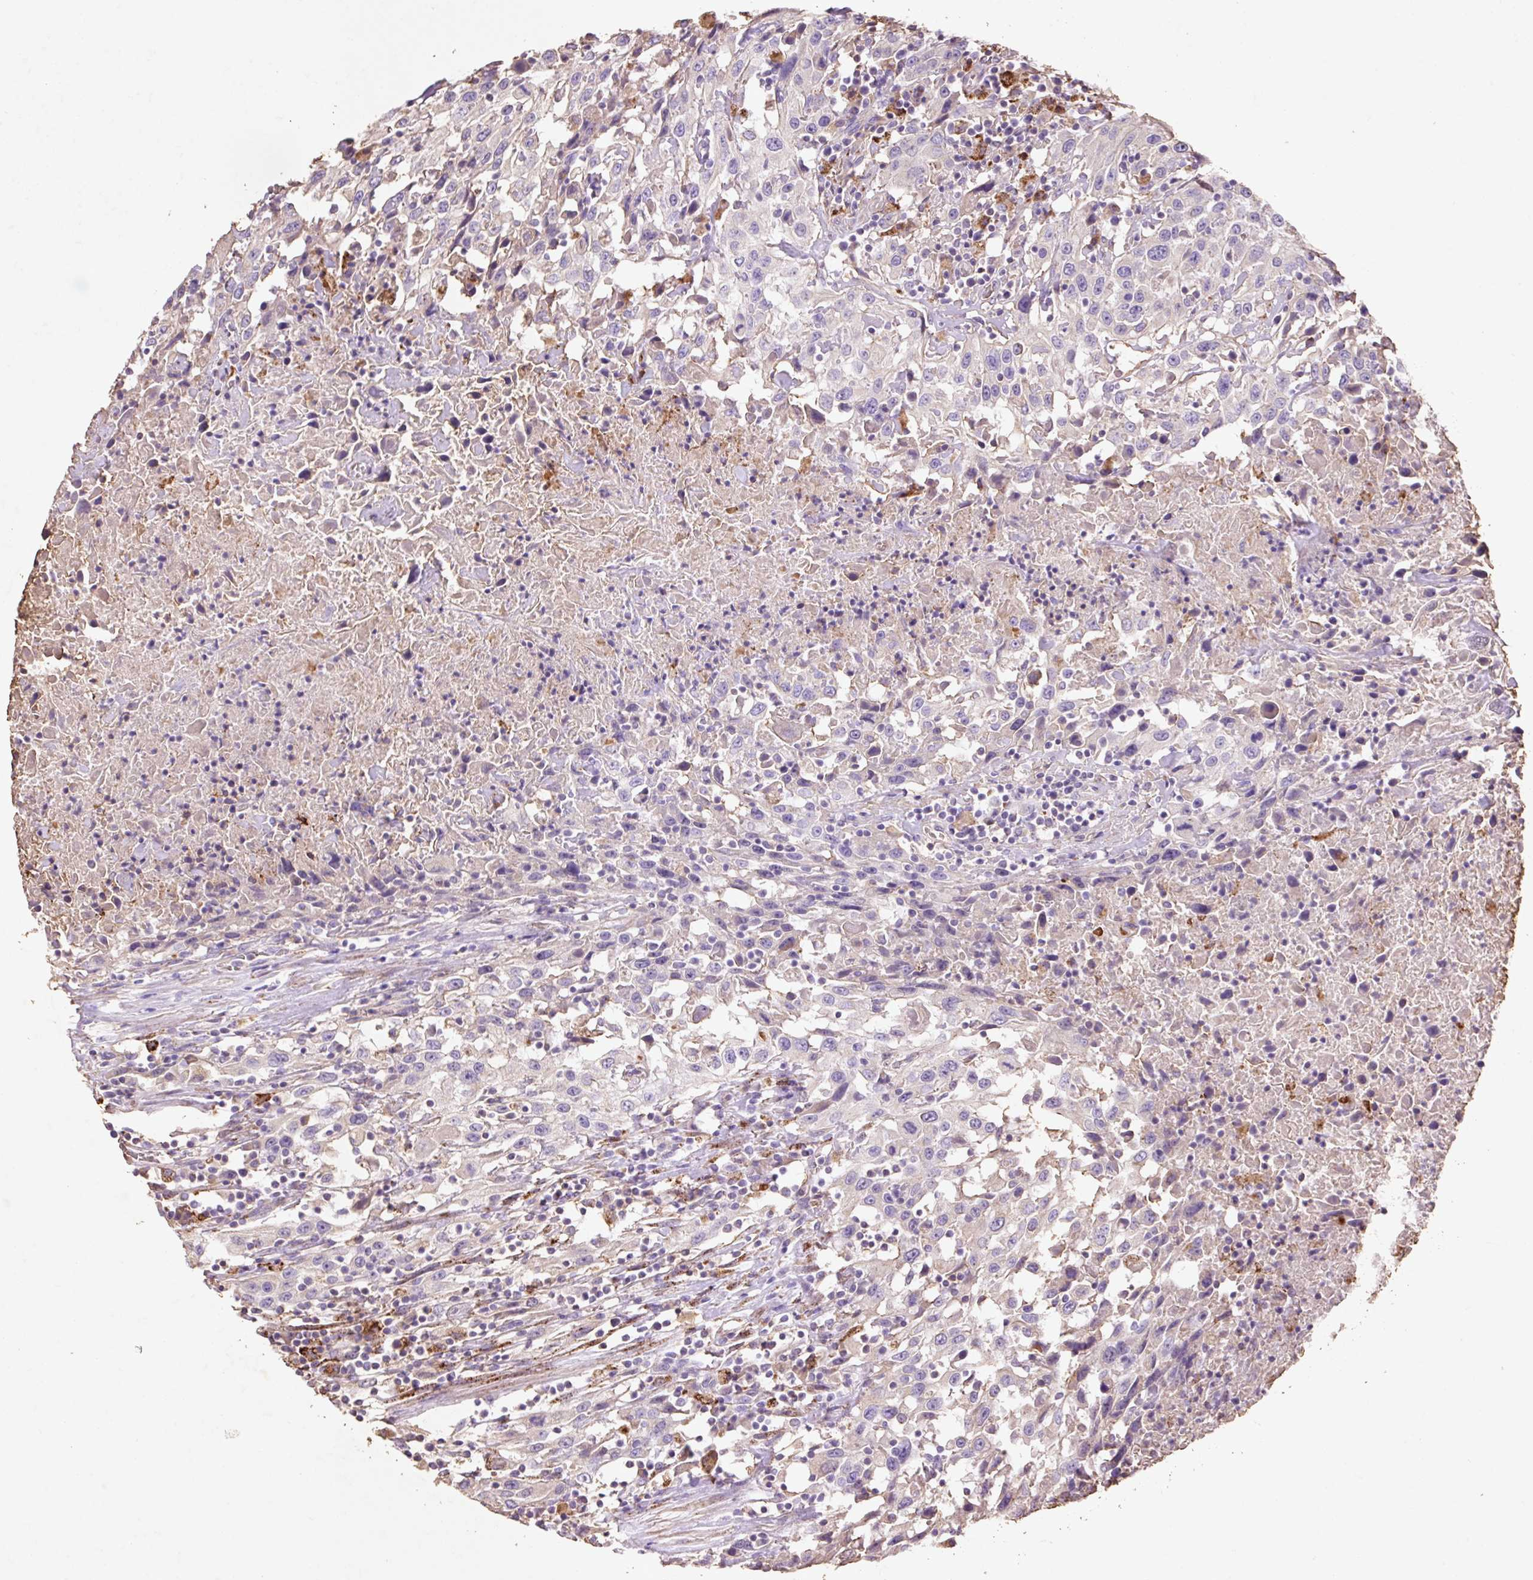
{"staining": {"intensity": "negative", "quantity": "none", "location": "none"}, "tissue": "urothelial cancer", "cell_type": "Tumor cells", "image_type": "cancer", "snomed": [{"axis": "morphology", "description": "Urothelial carcinoma, High grade"}, {"axis": "topography", "description": "Urinary bladder"}], "caption": "Tumor cells show no significant expression in urothelial cancer. The staining was performed using DAB to visualize the protein expression in brown, while the nuclei were stained in blue with hematoxylin (Magnification: 20x).", "gene": "HEXA", "patient": {"sex": "male", "age": 61}}